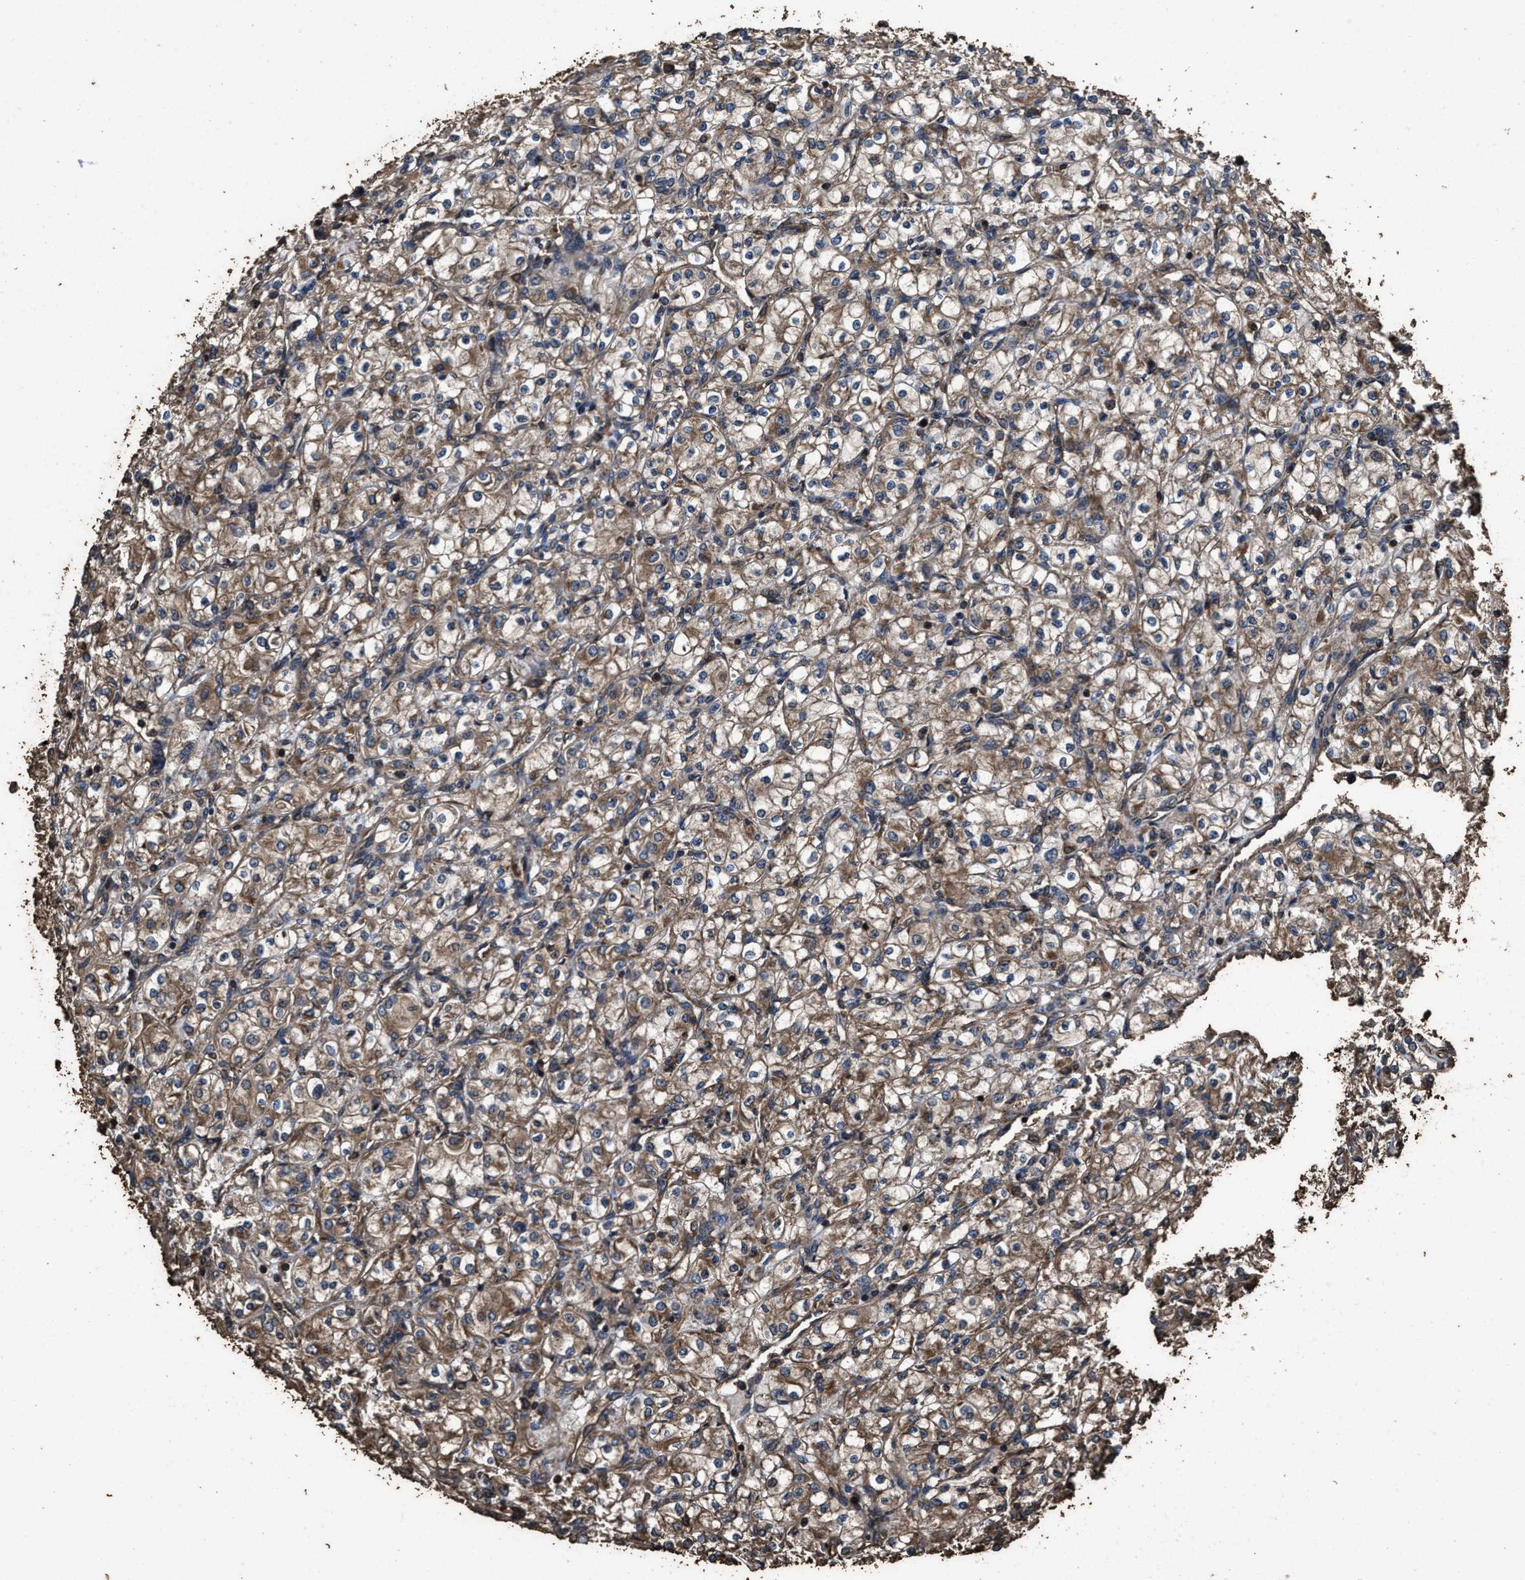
{"staining": {"intensity": "moderate", "quantity": ">75%", "location": "cytoplasmic/membranous"}, "tissue": "renal cancer", "cell_type": "Tumor cells", "image_type": "cancer", "snomed": [{"axis": "morphology", "description": "Adenocarcinoma, NOS"}, {"axis": "topography", "description": "Kidney"}], "caption": "A photomicrograph showing moderate cytoplasmic/membranous positivity in approximately >75% of tumor cells in renal adenocarcinoma, as visualized by brown immunohistochemical staining.", "gene": "ZMYND19", "patient": {"sex": "male", "age": 77}}